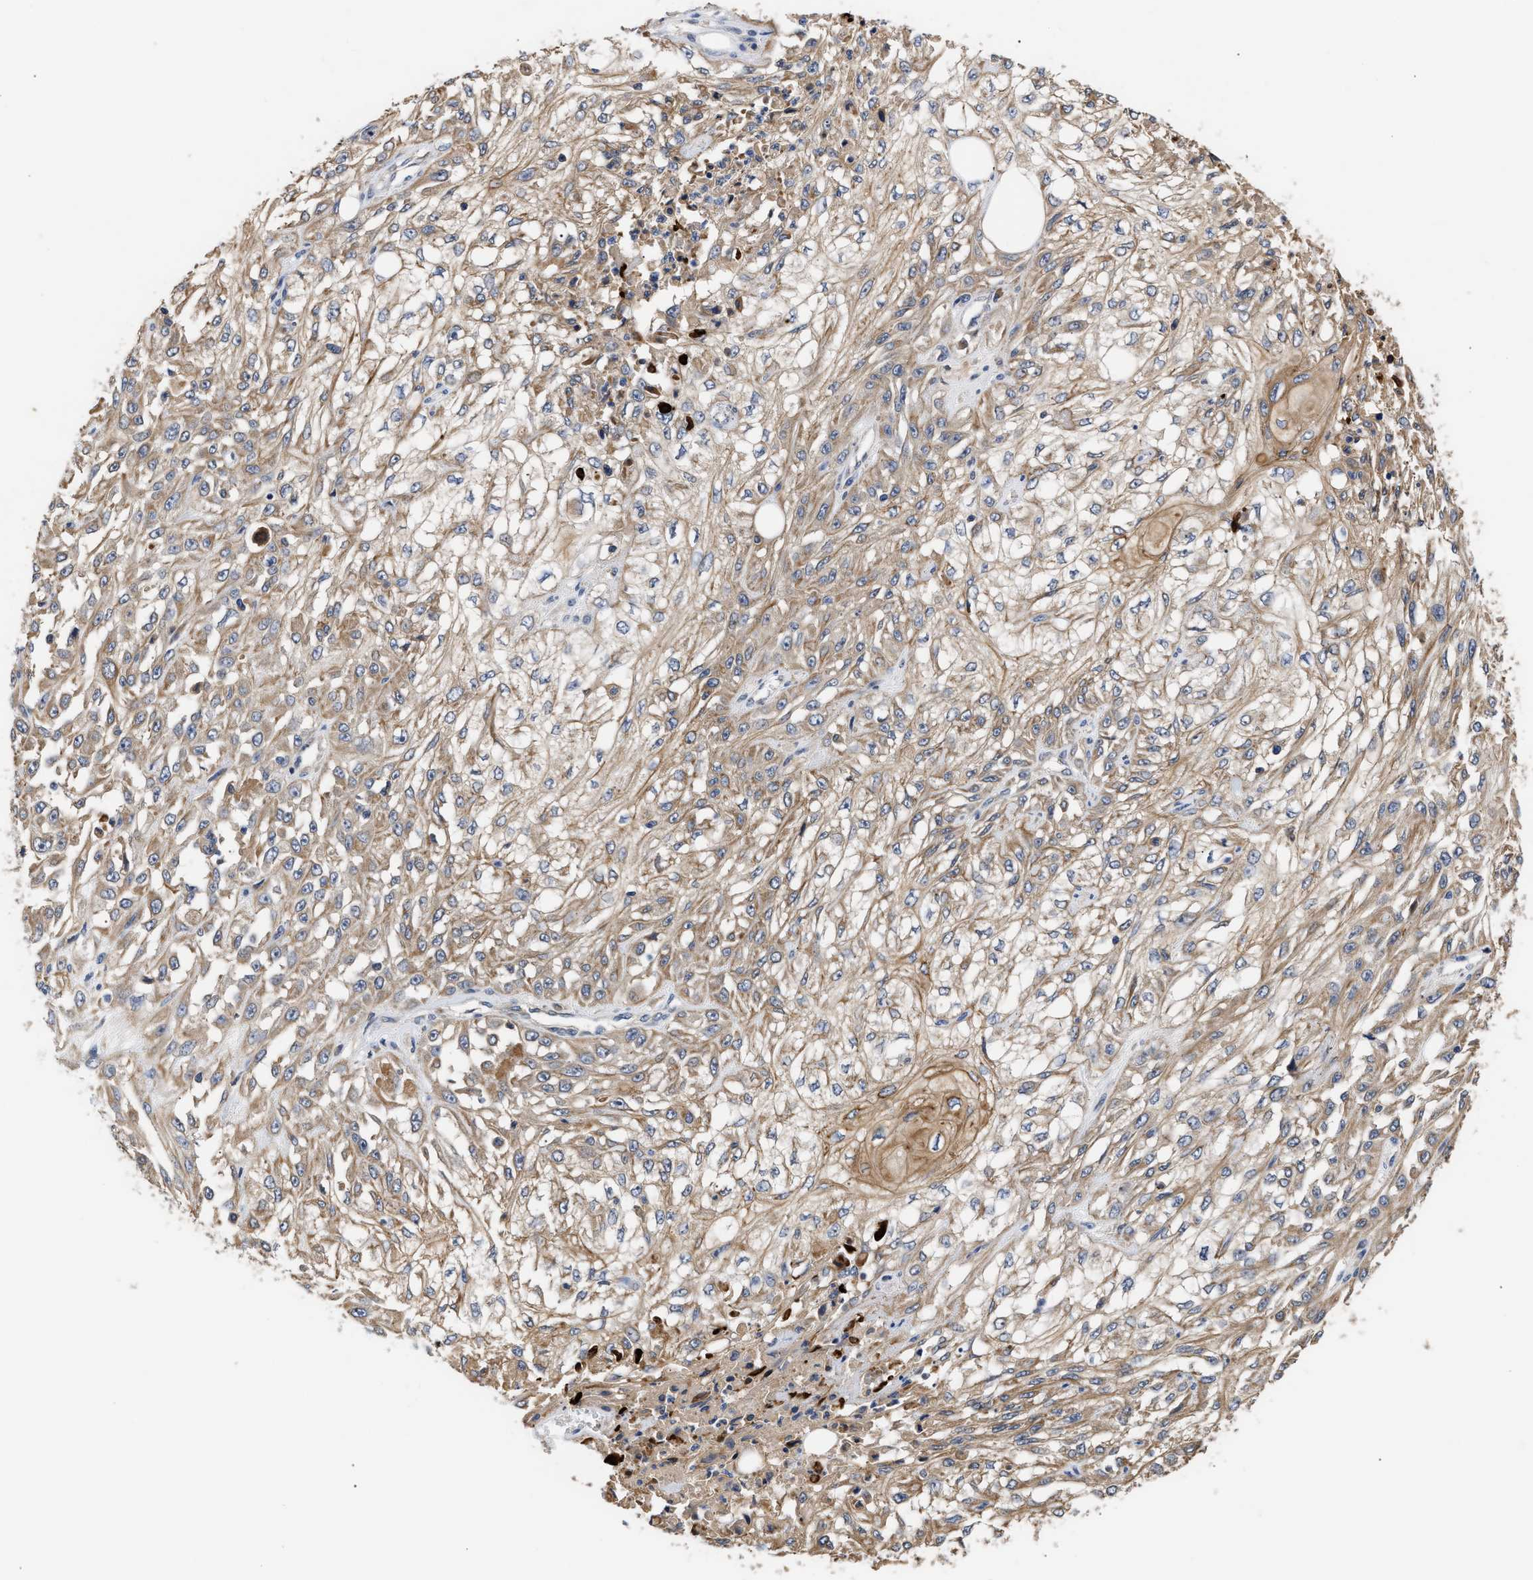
{"staining": {"intensity": "moderate", "quantity": ">75%", "location": "cytoplasmic/membranous"}, "tissue": "skin cancer", "cell_type": "Tumor cells", "image_type": "cancer", "snomed": [{"axis": "morphology", "description": "Squamous cell carcinoma, NOS"}, {"axis": "morphology", "description": "Squamous cell carcinoma, metastatic, NOS"}, {"axis": "topography", "description": "Skin"}, {"axis": "topography", "description": "Lymph node"}], "caption": "About >75% of tumor cells in skin cancer (squamous cell carcinoma) demonstrate moderate cytoplasmic/membranous protein positivity as visualized by brown immunohistochemical staining.", "gene": "CCDC146", "patient": {"sex": "male", "age": 75}}